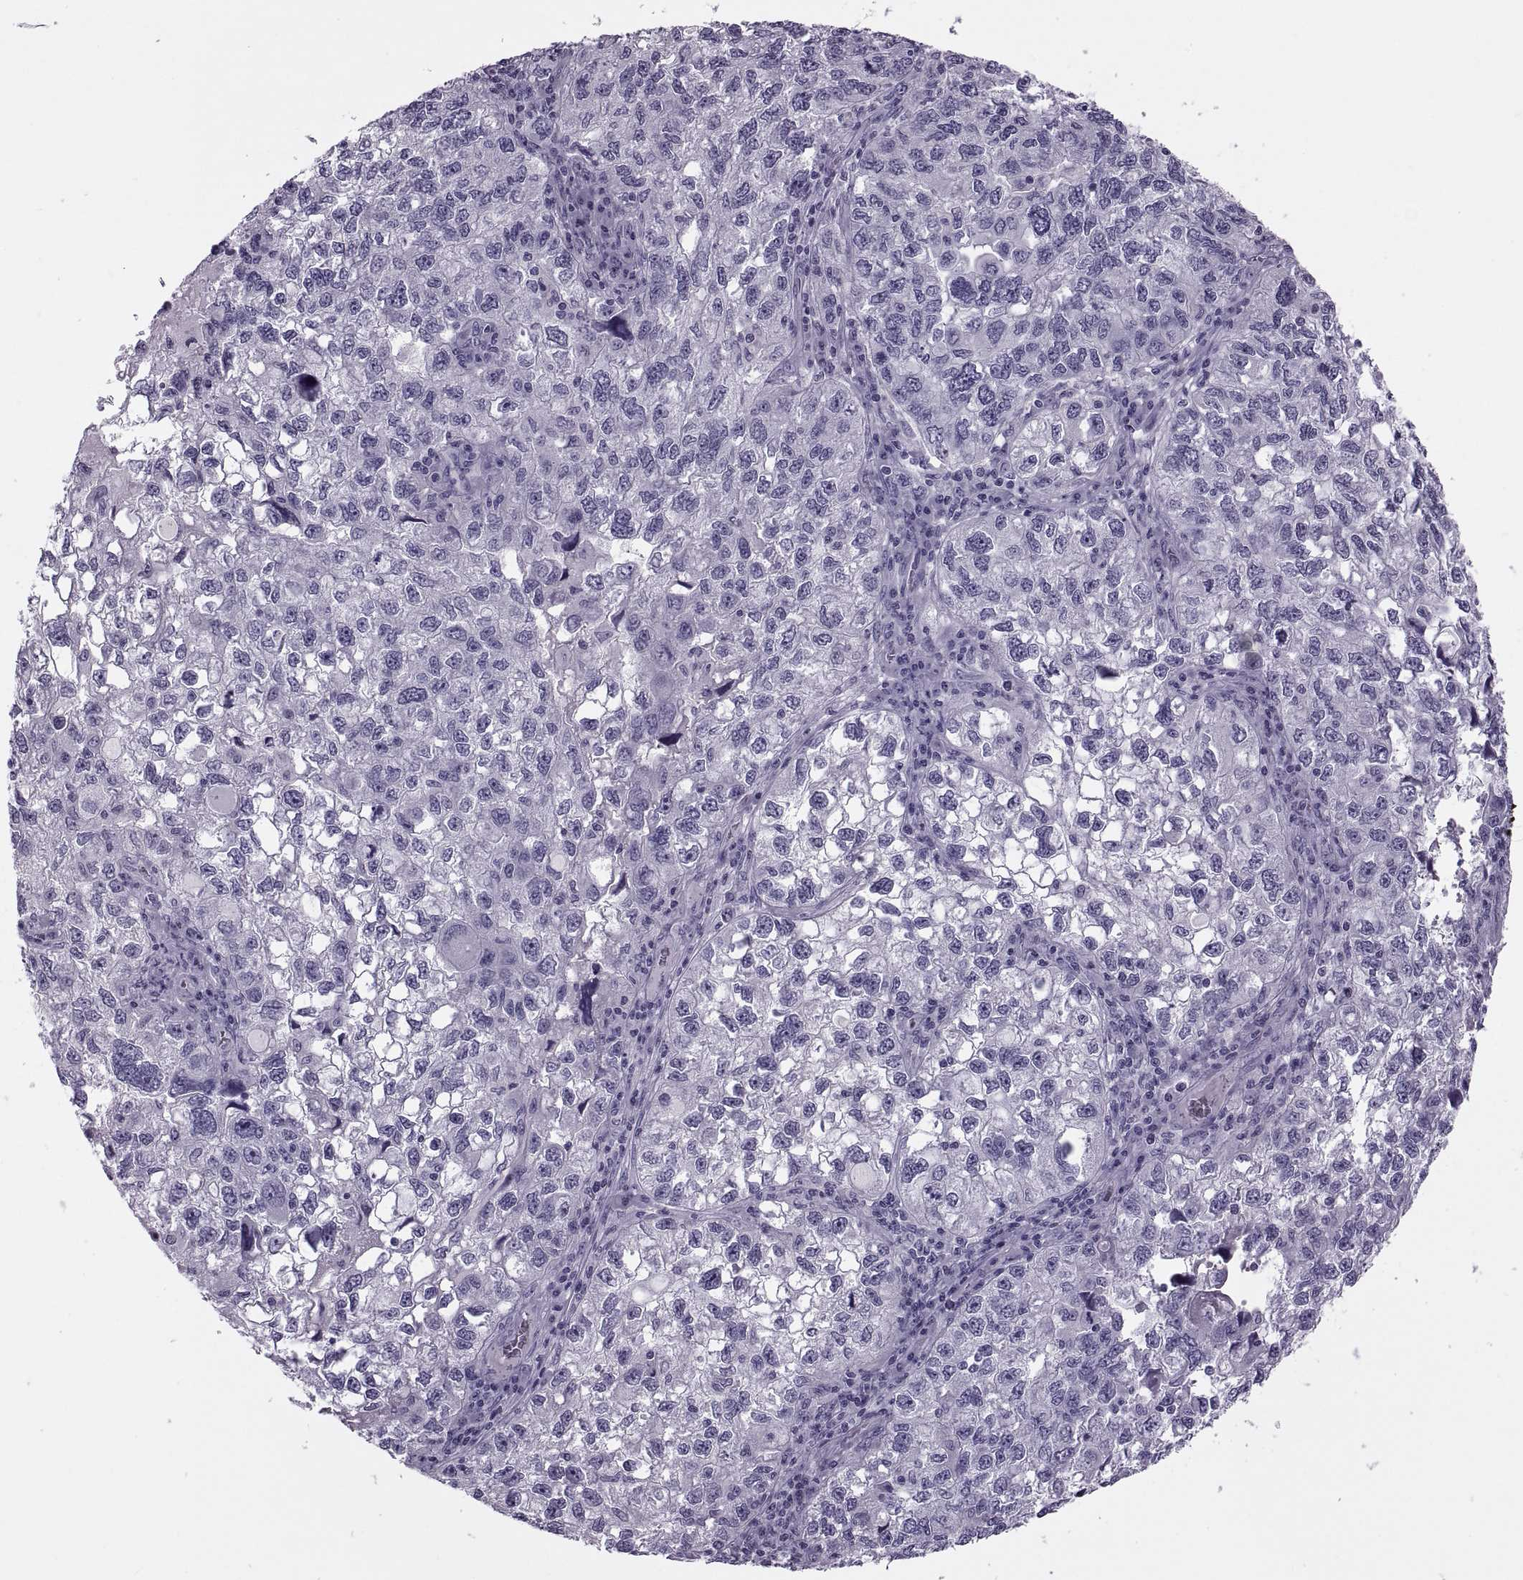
{"staining": {"intensity": "negative", "quantity": "none", "location": "none"}, "tissue": "cervical cancer", "cell_type": "Tumor cells", "image_type": "cancer", "snomed": [{"axis": "morphology", "description": "Squamous cell carcinoma, NOS"}, {"axis": "topography", "description": "Cervix"}], "caption": "IHC photomicrograph of neoplastic tissue: squamous cell carcinoma (cervical) stained with DAB shows no significant protein expression in tumor cells. (Immunohistochemistry (ihc), brightfield microscopy, high magnification).", "gene": "SYNGR4", "patient": {"sex": "female", "age": 55}}